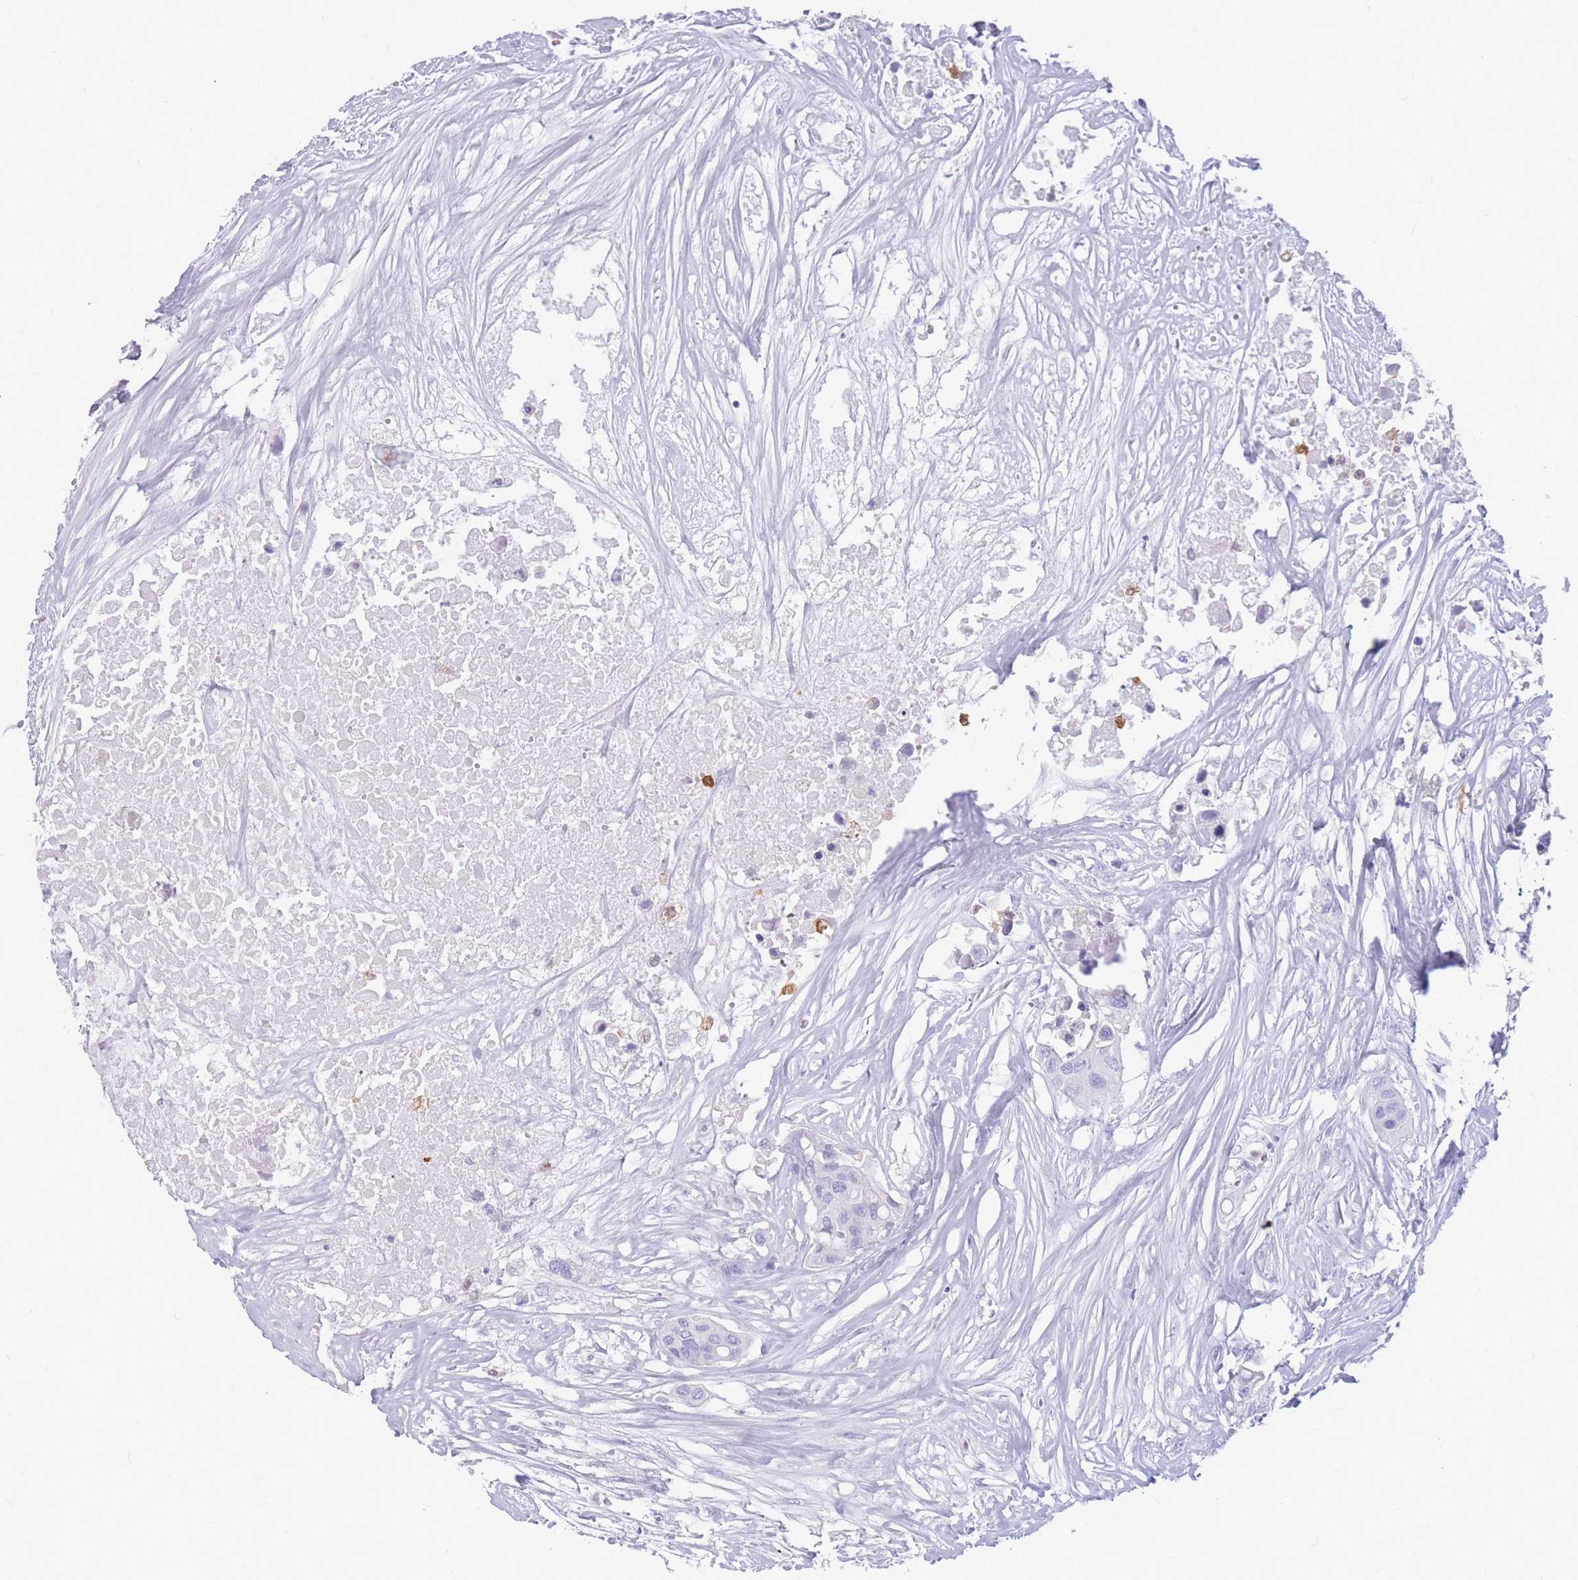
{"staining": {"intensity": "negative", "quantity": "none", "location": "none"}, "tissue": "colorectal cancer", "cell_type": "Tumor cells", "image_type": "cancer", "snomed": [{"axis": "morphology", "description": "Adenocarcinoma, NOS"}, {"axis": "topography", "description": "Colon"}], "caption": "DAB (3,3'-diaminobenzidine) immunohistochemical staining of human colorectal cancer (adenocarcinoma) shows no significant expression in tumor cells.", "gene": "TPSAB1", "patient": {"sex": "male", "age": 77}}